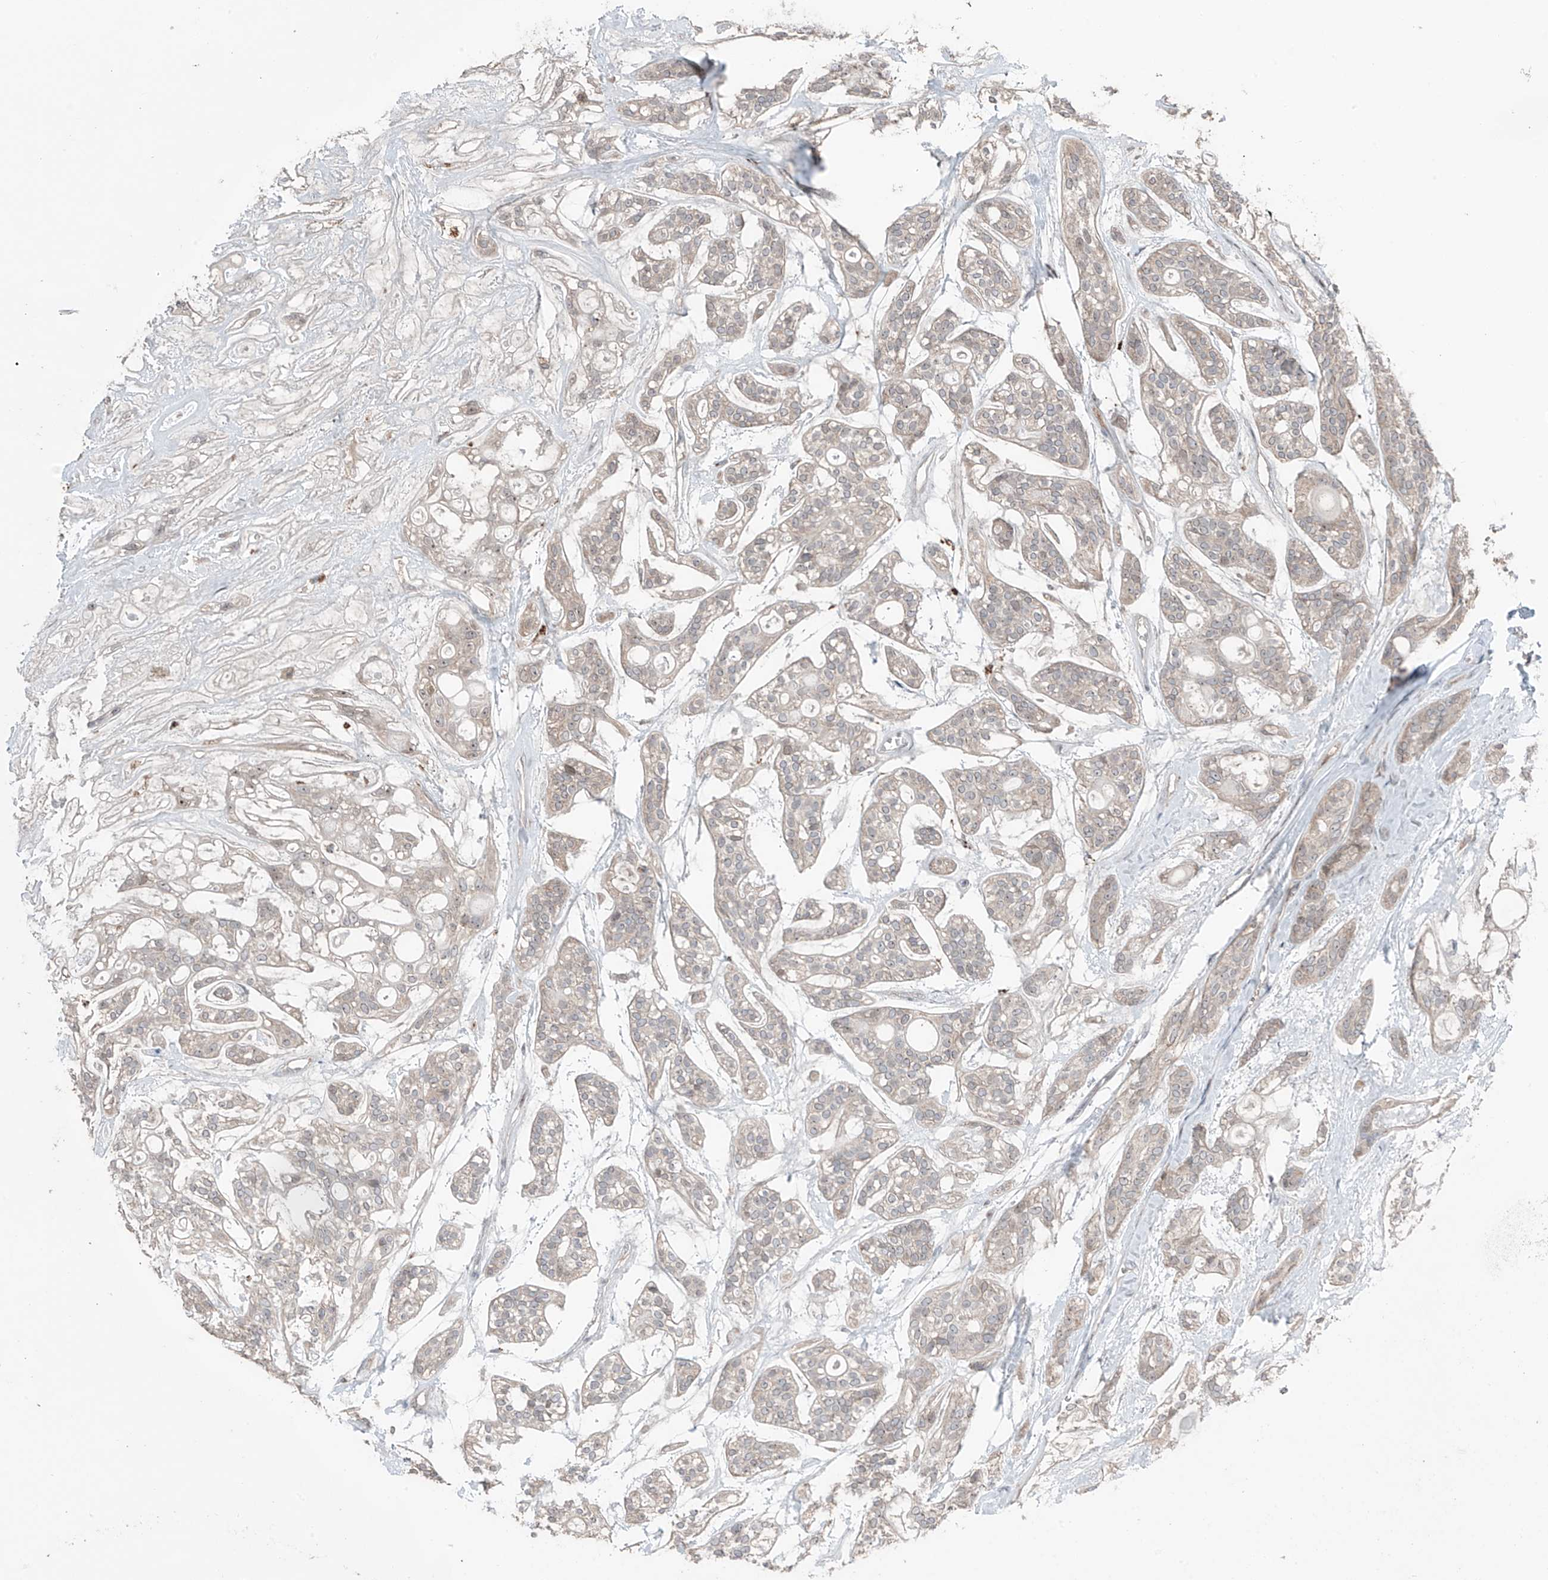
{"staining": {"intensity": "negative", "quantity": "none", "location": "none"}, "tissue": "head and neck cancer", "cell_type": "Tumor cells", "image_type": "cancer", "snomed": [{"axis": "morphology", "description": "Adenocarcinoma, NOS"}, {"axis": "topography", "description": "Head-Neck"}], "caption": "Human head and neck cancer (adenocarcinoma) stained for a protein using immunohistochemistry (IHC) reveals no staining in tumor cells.", "gene": "TXNDC9", "patient": {"sex": "male", "age": 66}}